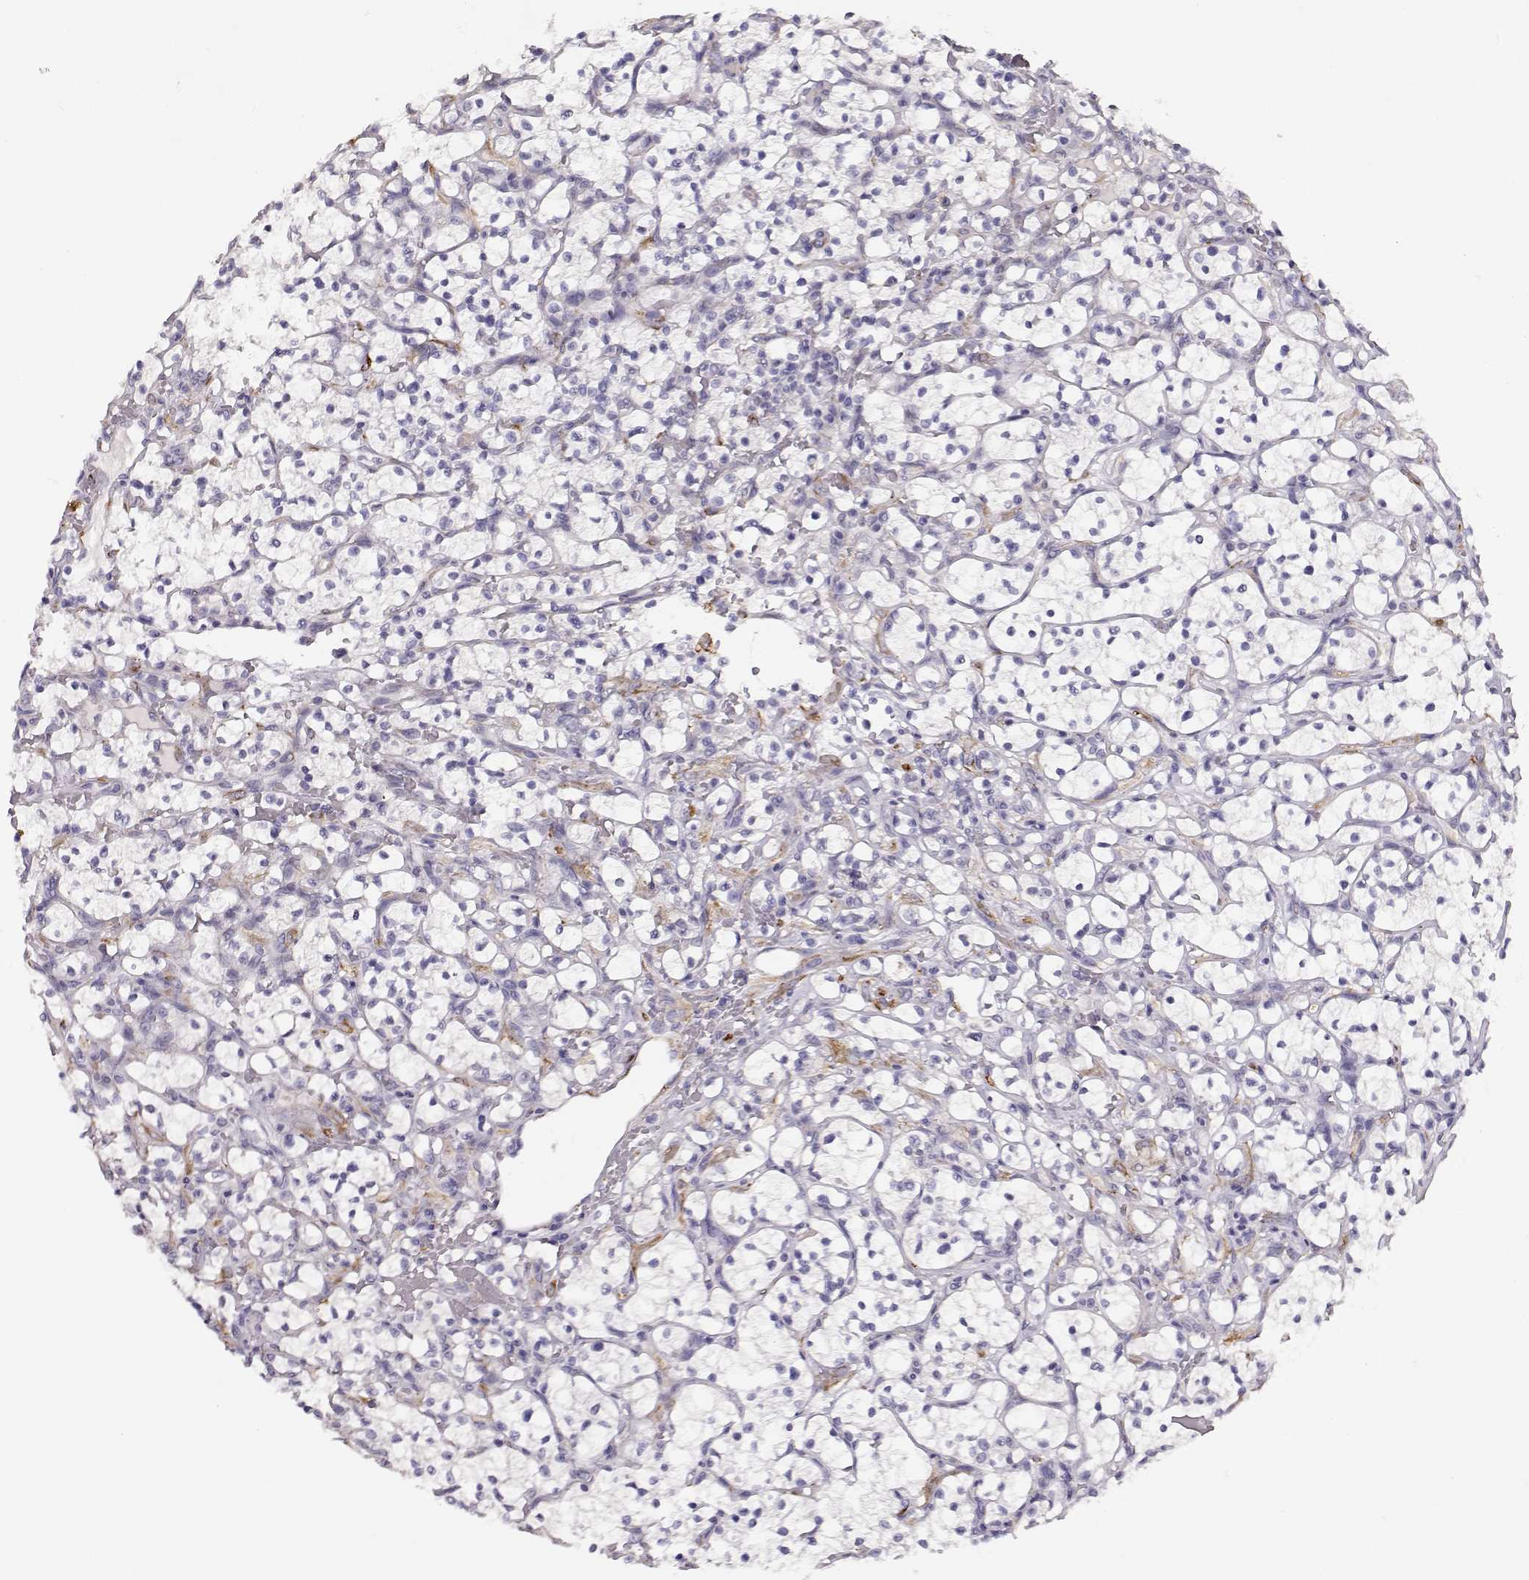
{"staining": {"intensity": "negative", "quantity": "none", "location": "none"}, "tissue": "renal cancer", "cell_type": "Tumor cells", "image_type": "cancer", "snomed": [{"axis": "morphology", "description": "Adenocarcinoma, NOS"}, {"axis": "topography", "description": "Kidney"}], "caption": "Renal cancer (adenocarcinoma) was stained to show a protein in brown. There is no significant positivity in tumor cells.", "gene": "RBM44", "patient": {"sex": "female", "age": 64}}